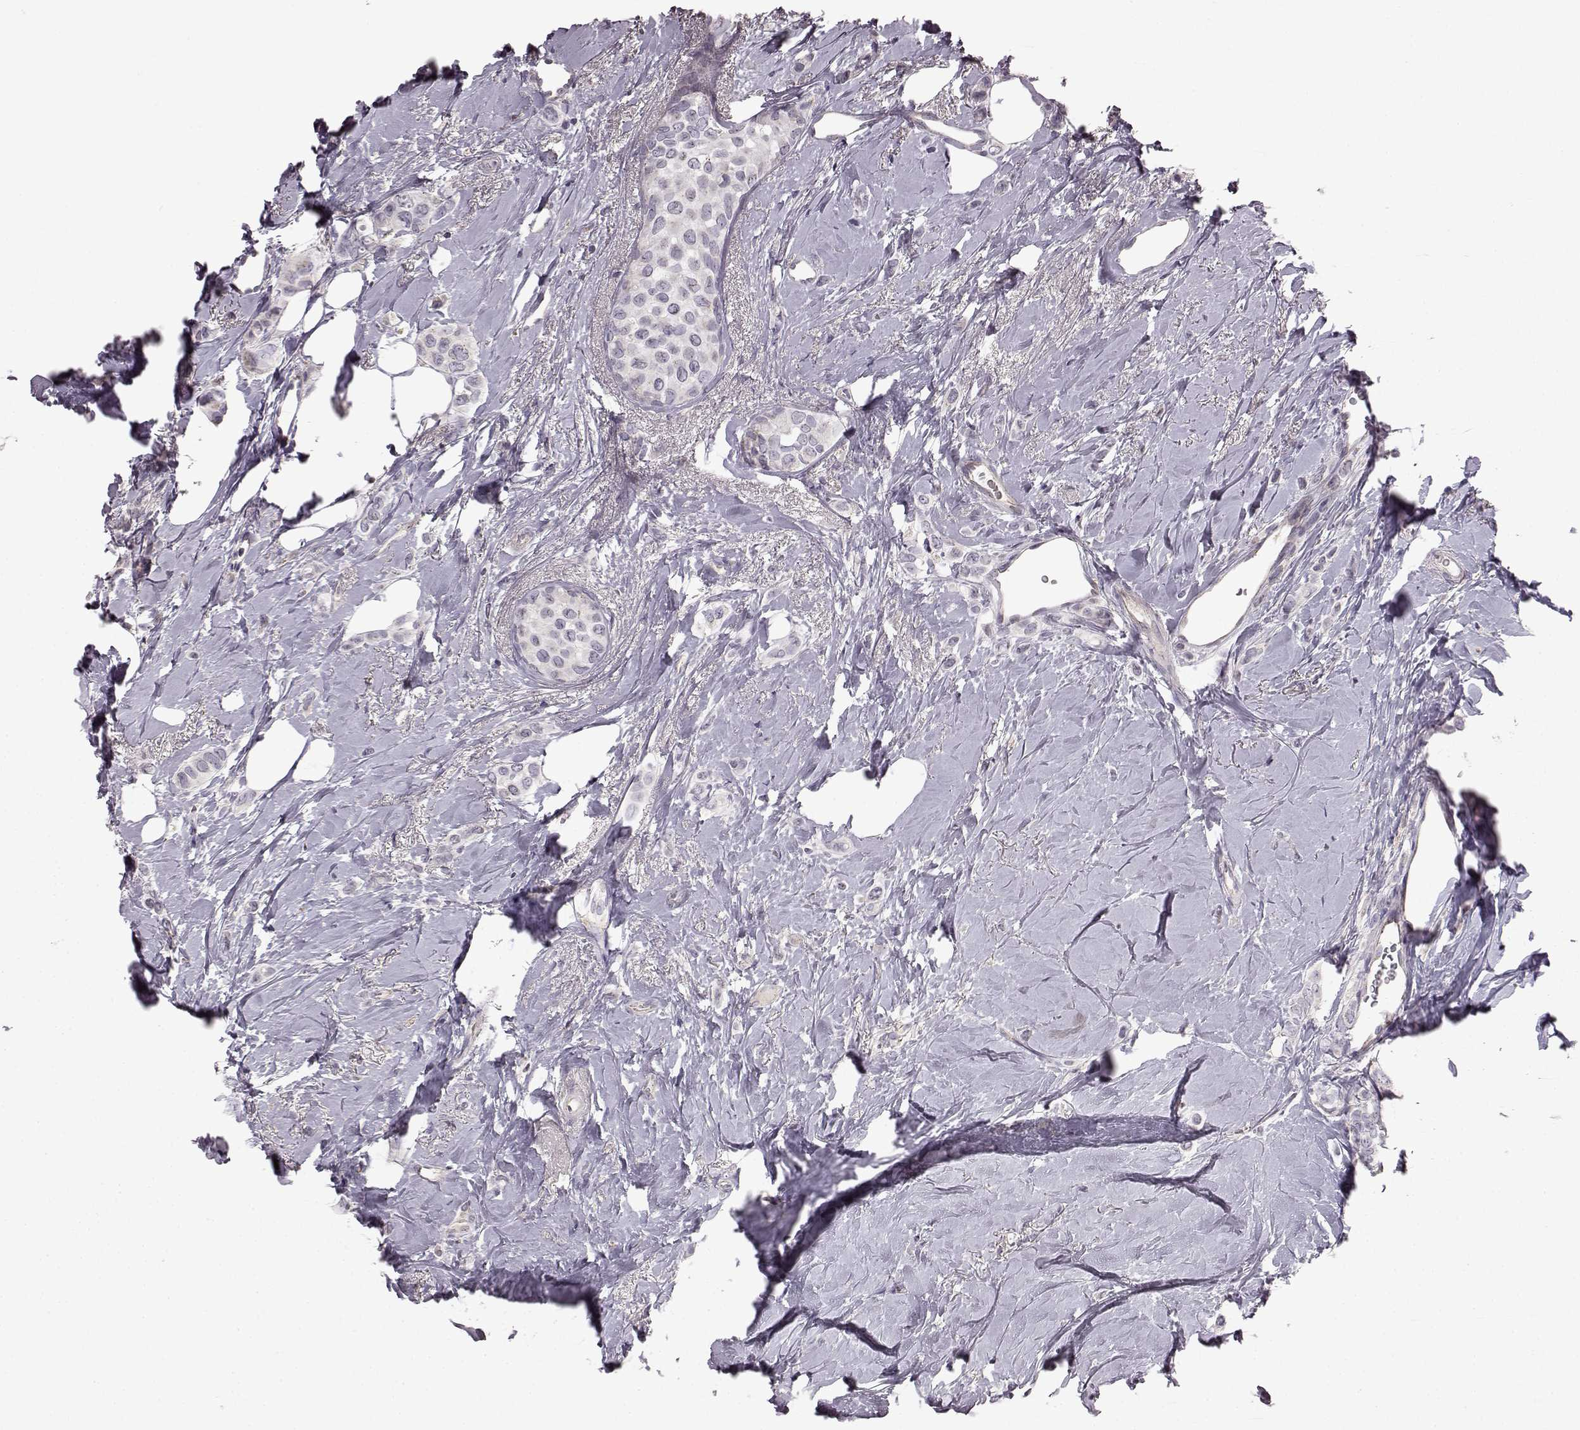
{"staining": {"intensity": "negative", "quantity": "none", "location": "none"}, "tissue": "breast cancer", "cell_type": "Tumor cells", "image_type": "cancer", "snomed": [{"axis": "morphology", "description": "Lobular carcinoma"}, {"axis": "topography", "description": "Breast"}], "caption": "Tumor cells show no significant expression in lobular carcinoma (breast).", "gene": "B3GNT6", "patient": {"sex": "female", "age": 66}}